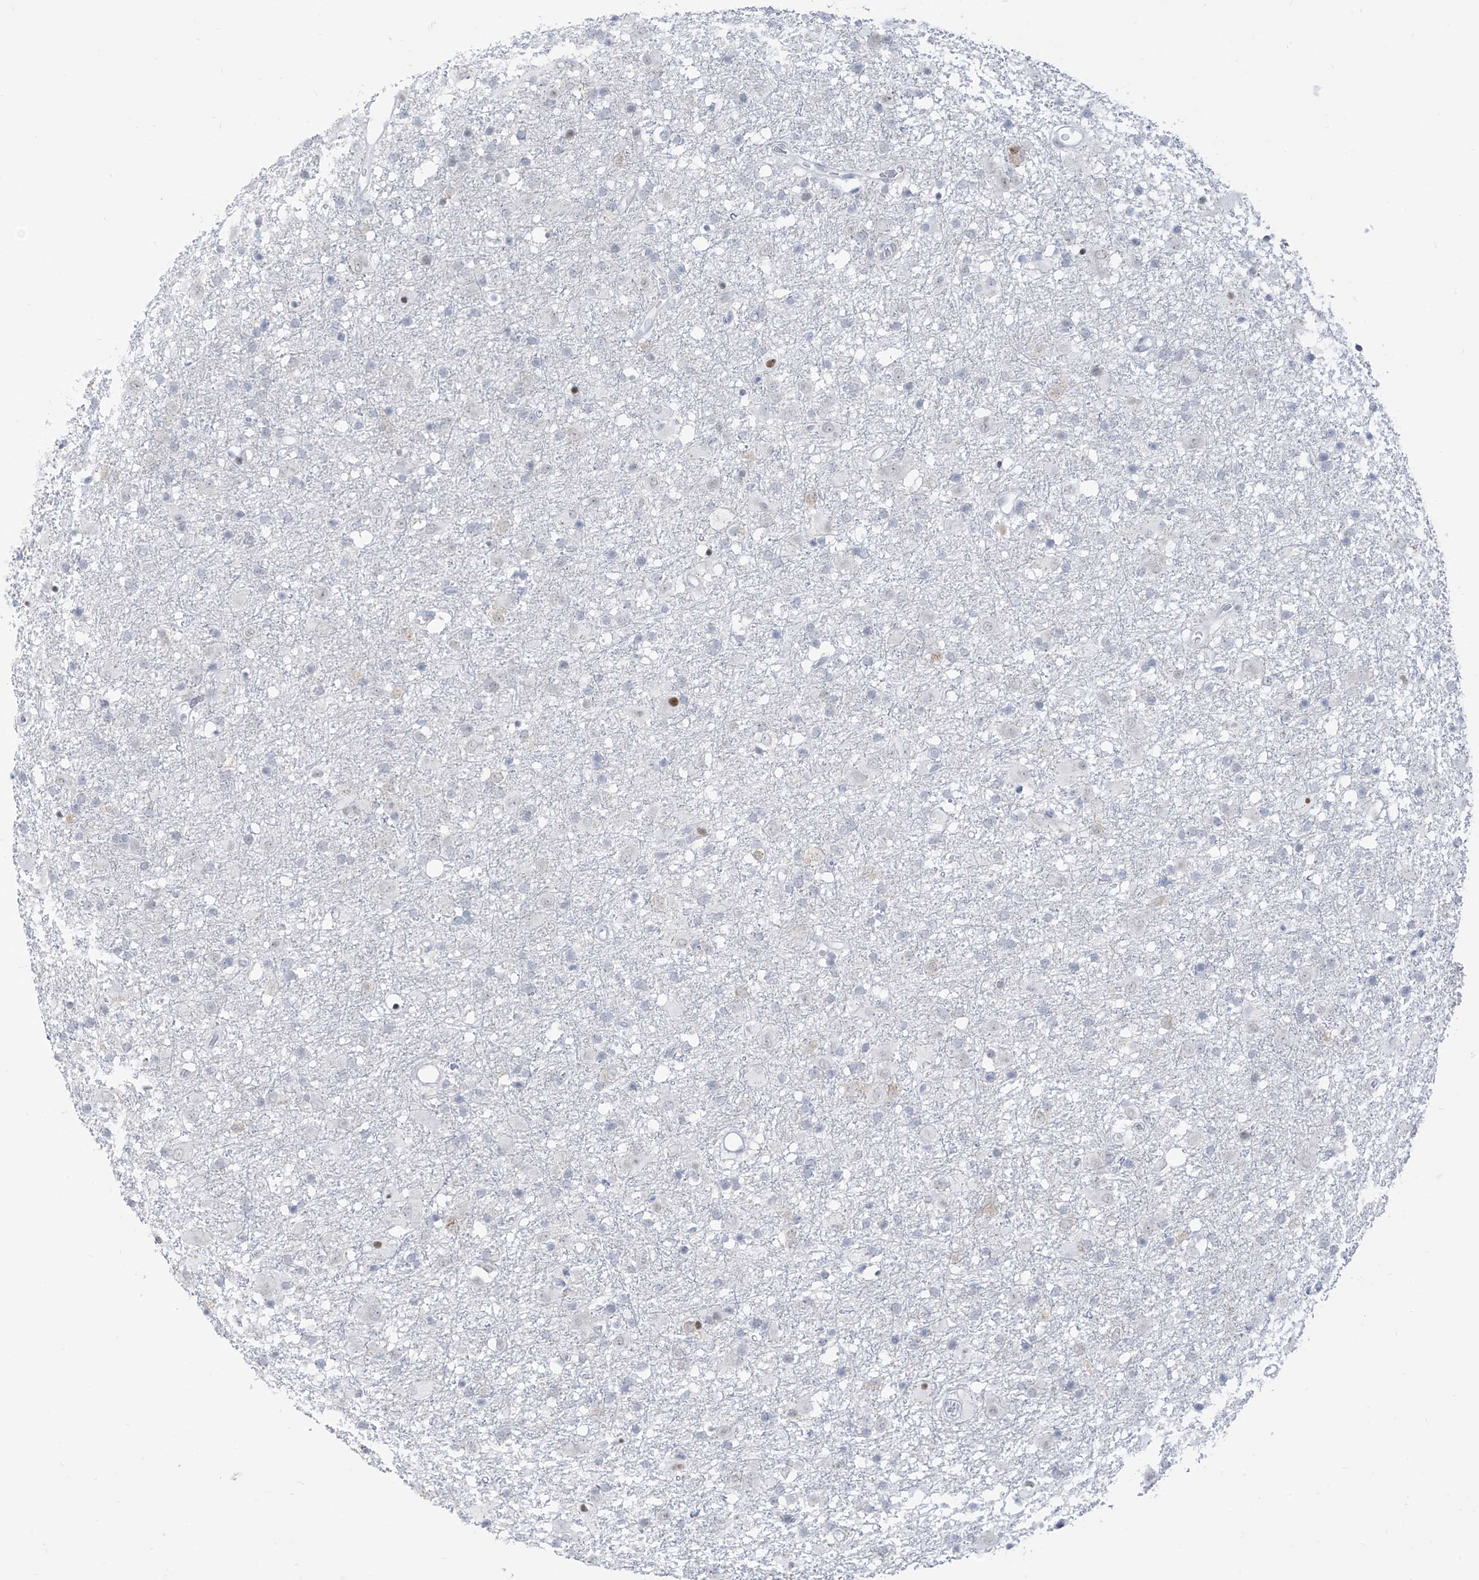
{"staining": {"intensity": "negative", "quantity": "none", "location": "none"}, "tissue": "glioma", "cell_type": "Tumor cells", "image_type": "cancer", "snomed": [{"axis": "morphology", "description": "Glioma, malignant, Low grade"}, {"axis": "topography", "description": "Brain"}], "caption": "This is an immunohistochemistry (IHC) photomicrograph of human malignant glioma (low-grade). There is no staining in tumor cells.", "gene": "LIN9", "patient": {"sex": "male", "age": 65}}